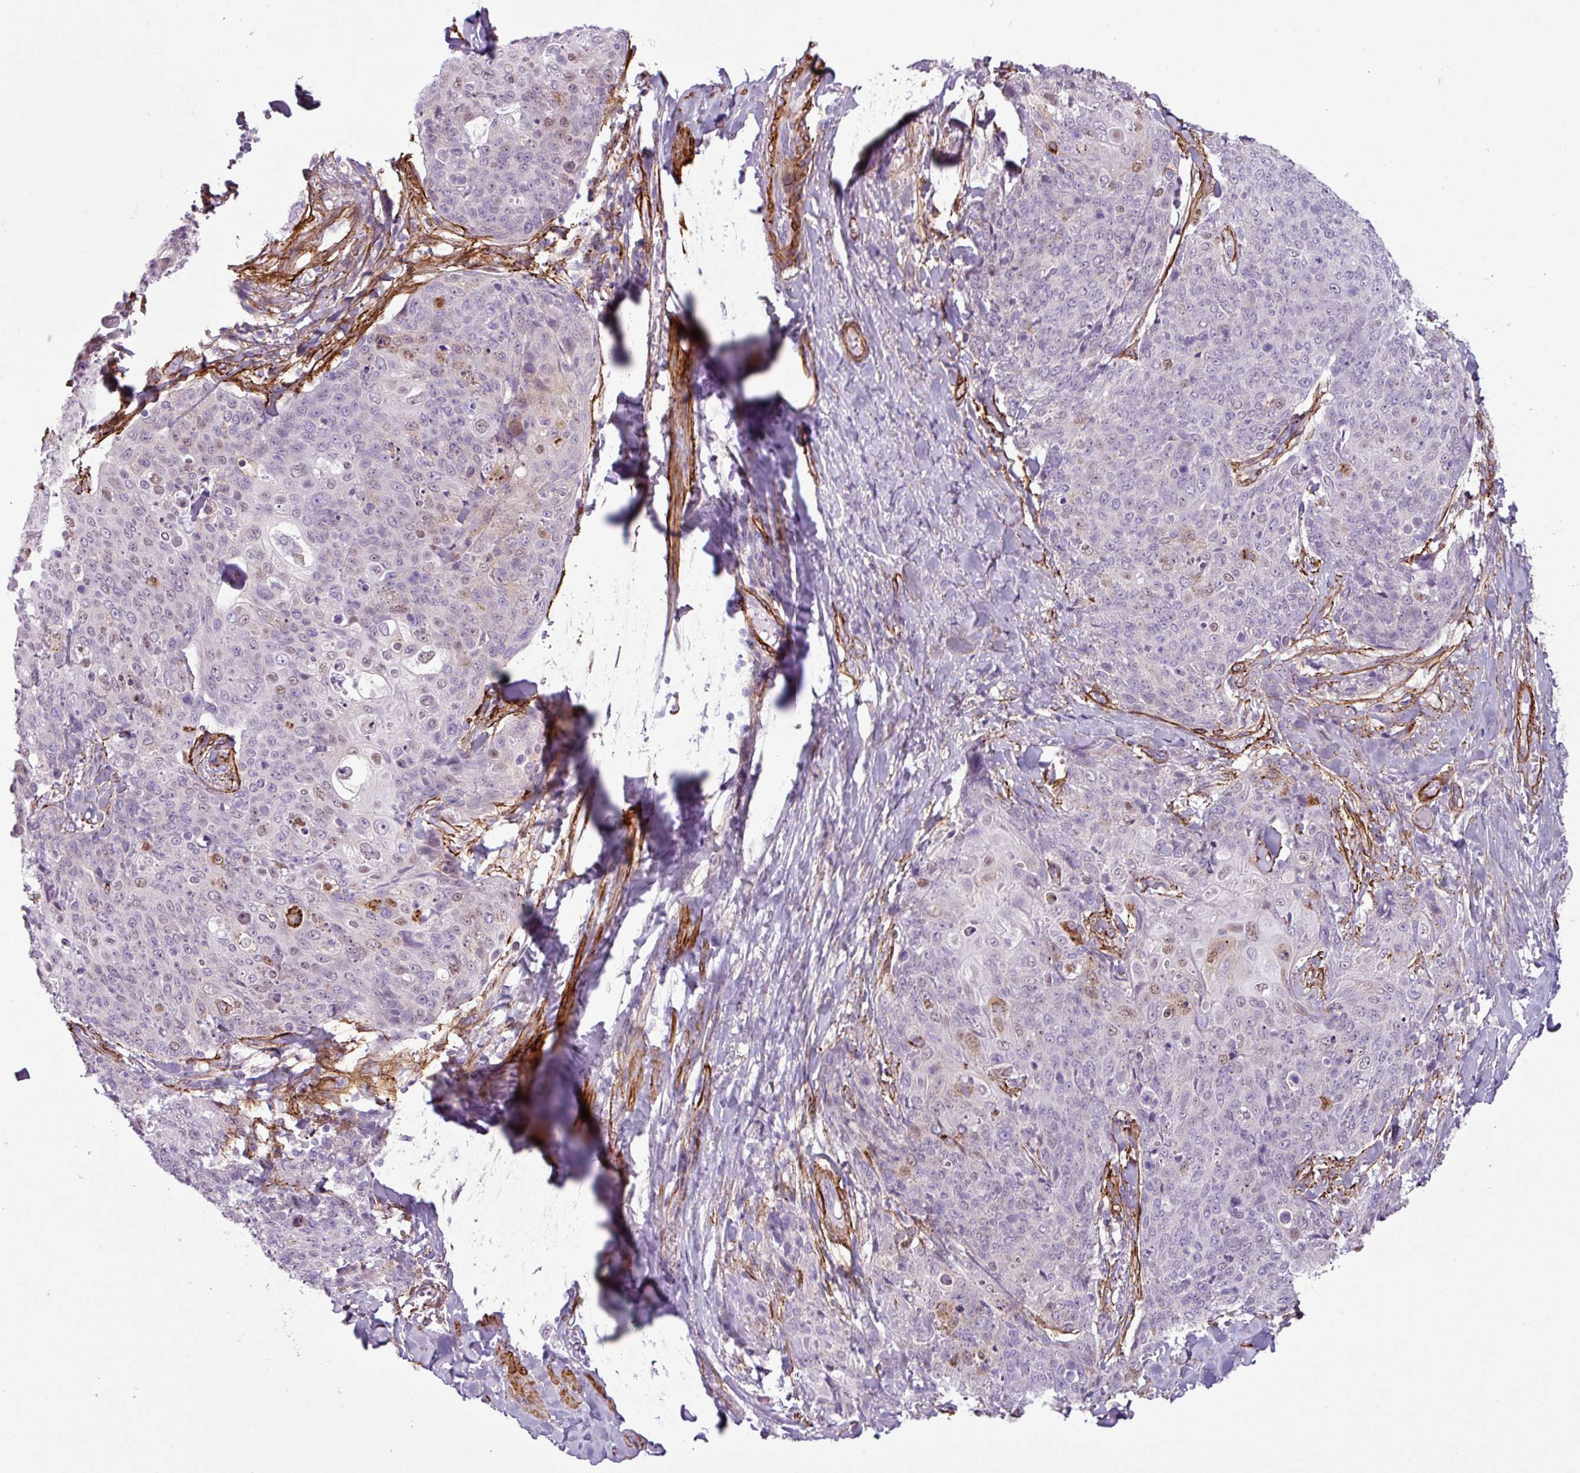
{"staining": {"intensity": "moderate", "quantity": "<25%", "location": "nuclear"}, "tissue": "skin cancer", "cell_type": "Tumor cells", "image_type": "cancer", "snomed": [{"axis": "morphology", "description": "Squamous cell carcinoma, NOS"}, {"axis": "topography", "description": "Skin"}, {"axis": "topography", "description": "Vulva"}], "caption": "Moderate nuclear positivity is seen in approximately <25% of tumor cells in skin cancer (squamous cell carcinoma).", "gene": "ATP10A", "patient": {"sex": "female", "age": 85}}